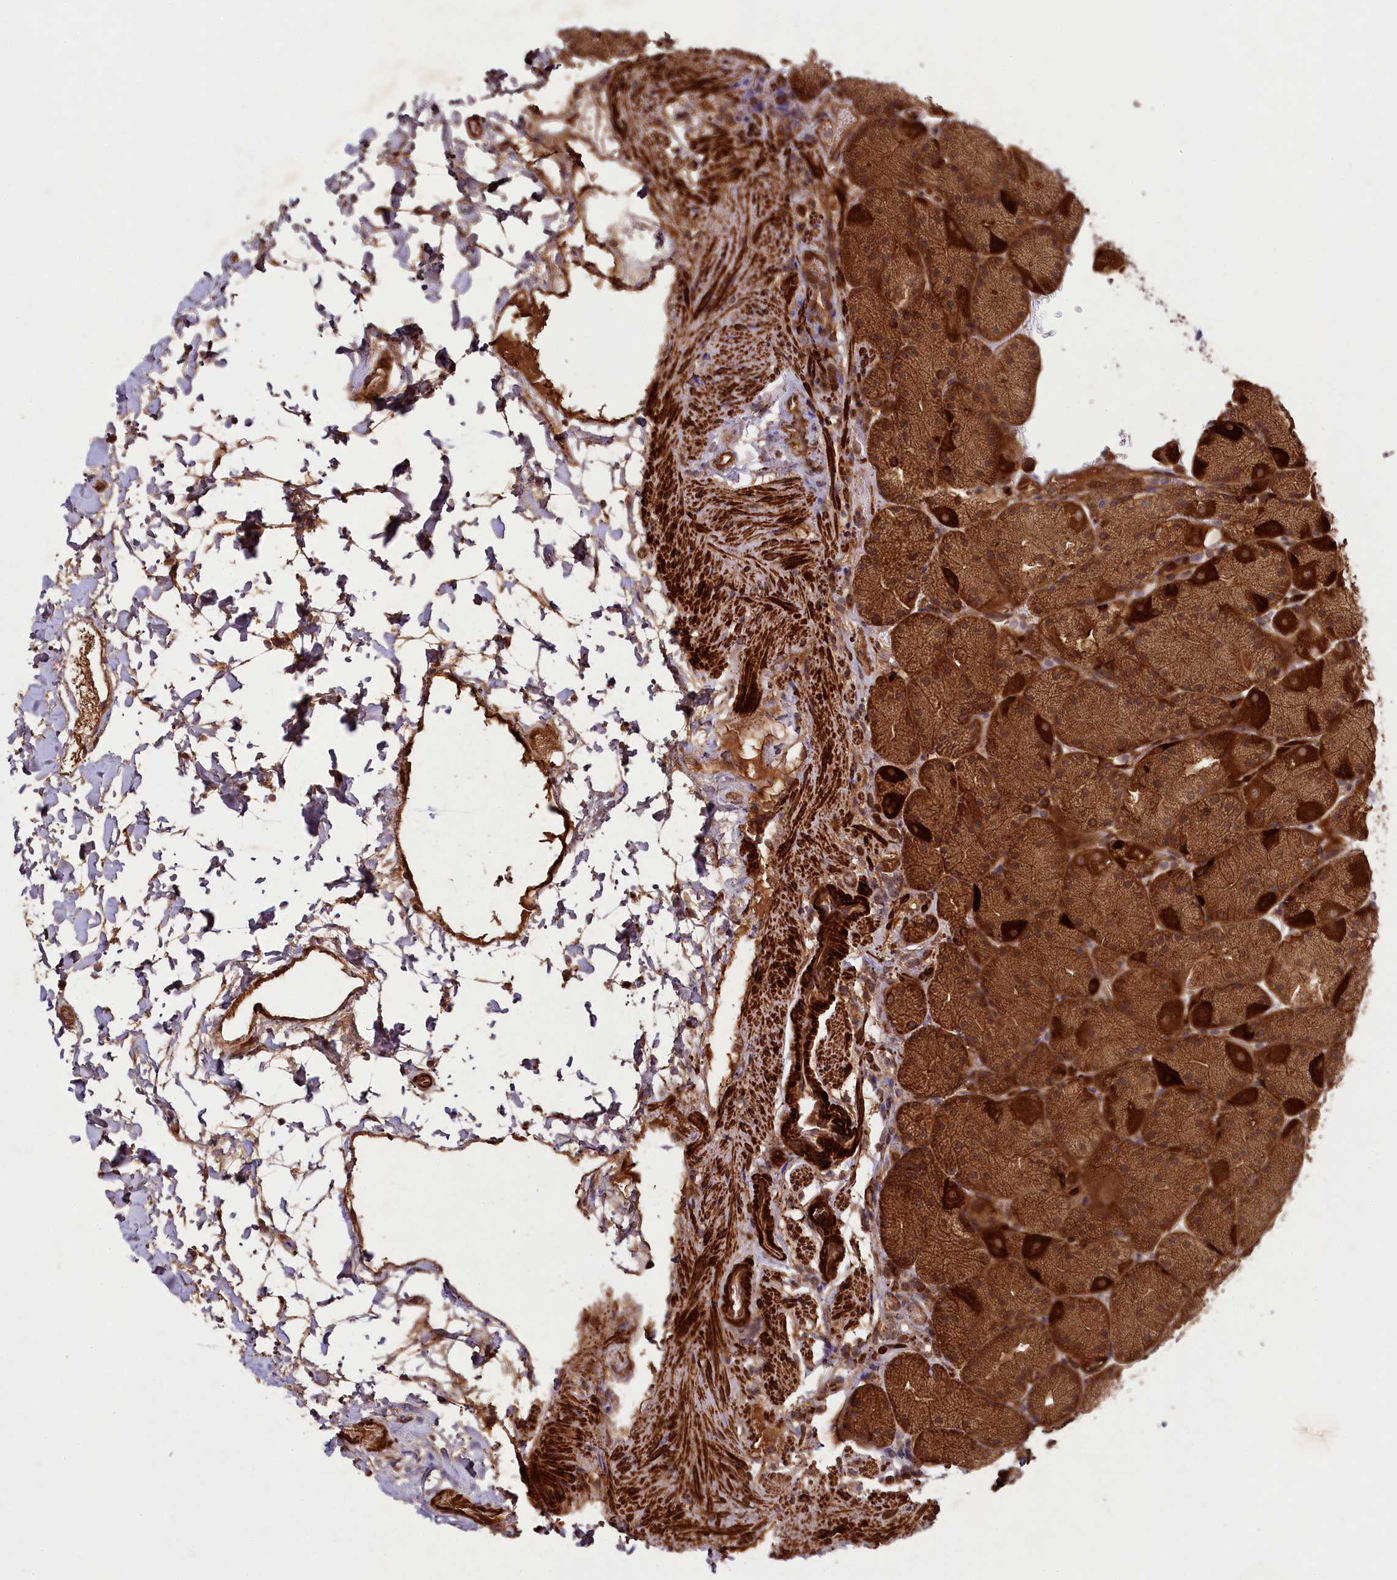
{"staining": {"intensity": "strong", "quantity": ">75%", "location": "cytoplasmic/membranous"}, "tissue": "stomach", "cell_type": "Glandular cells", "image_type": "normal", "snomed": [{"axis": "morphology", "description": "Normal tissue, NOS"}, {"axis": "topography", "description": "Stomach, upper"}, {"axis": "topography", "description": "Stomach, lower"}], "caption": "Stomach stained with DAB (3,3'-diaminobenzidine) IHC reveals high levels of strong cytoplasmic/membranous expression in about >75% of glandular cells. The protein of interest is stained brown, and the nuclei are stained in blue (DAB IHC with brightfield microscopy, high magnification).", "gene": "CCDC102A", "patient": {"sex": "male", "age": 67}}